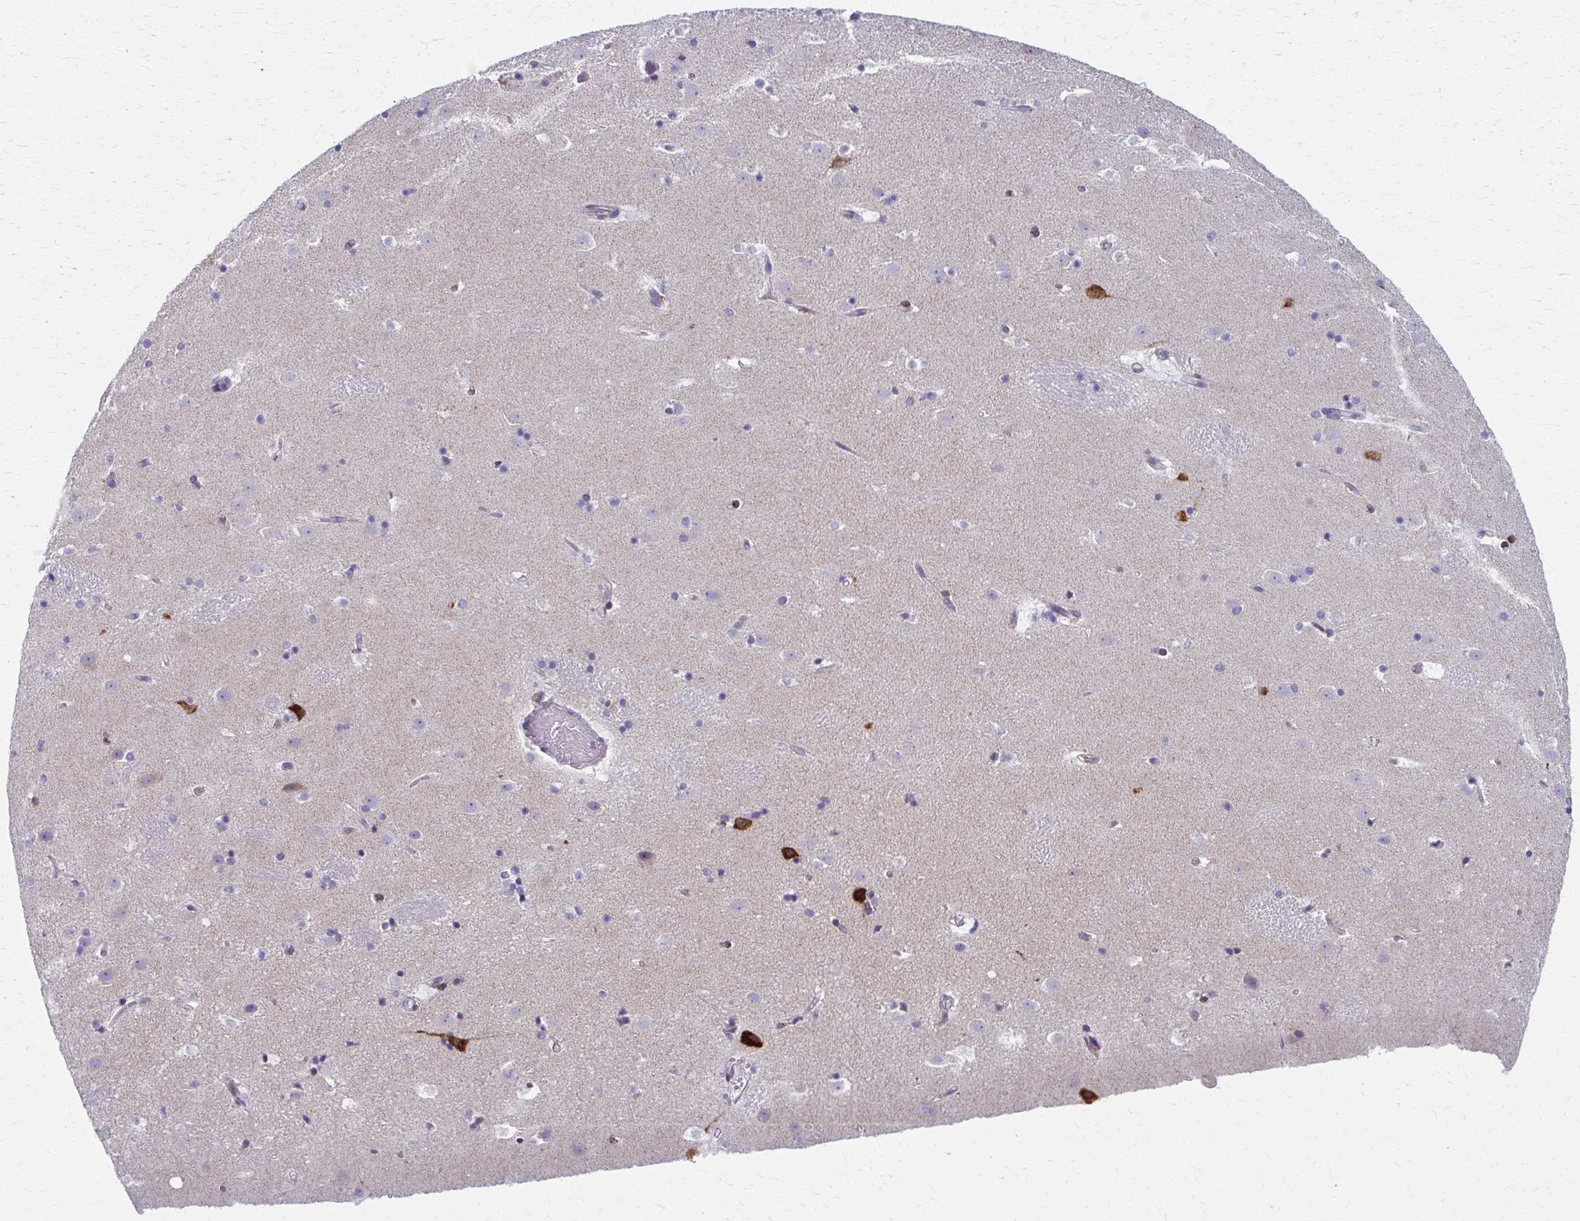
{"staining": {"intensity": "negative", "quantity": "none", "location": "none"}, "tissue": "caudate", "cell_type": "Glial cells", "image_type": "normal", "snomed": [{"axis": "morphology", "description": "Normal tissue, NOS"}, {"axis": "topography", "description": "Lateral ventricle wall"}], "caption": "Immunohistochemistry (IHC) of unremarkable caudate demonstrates no expression in glial cells.", "gene": "SPATS2L", "patient": {"sex": "male", "age": 37}}